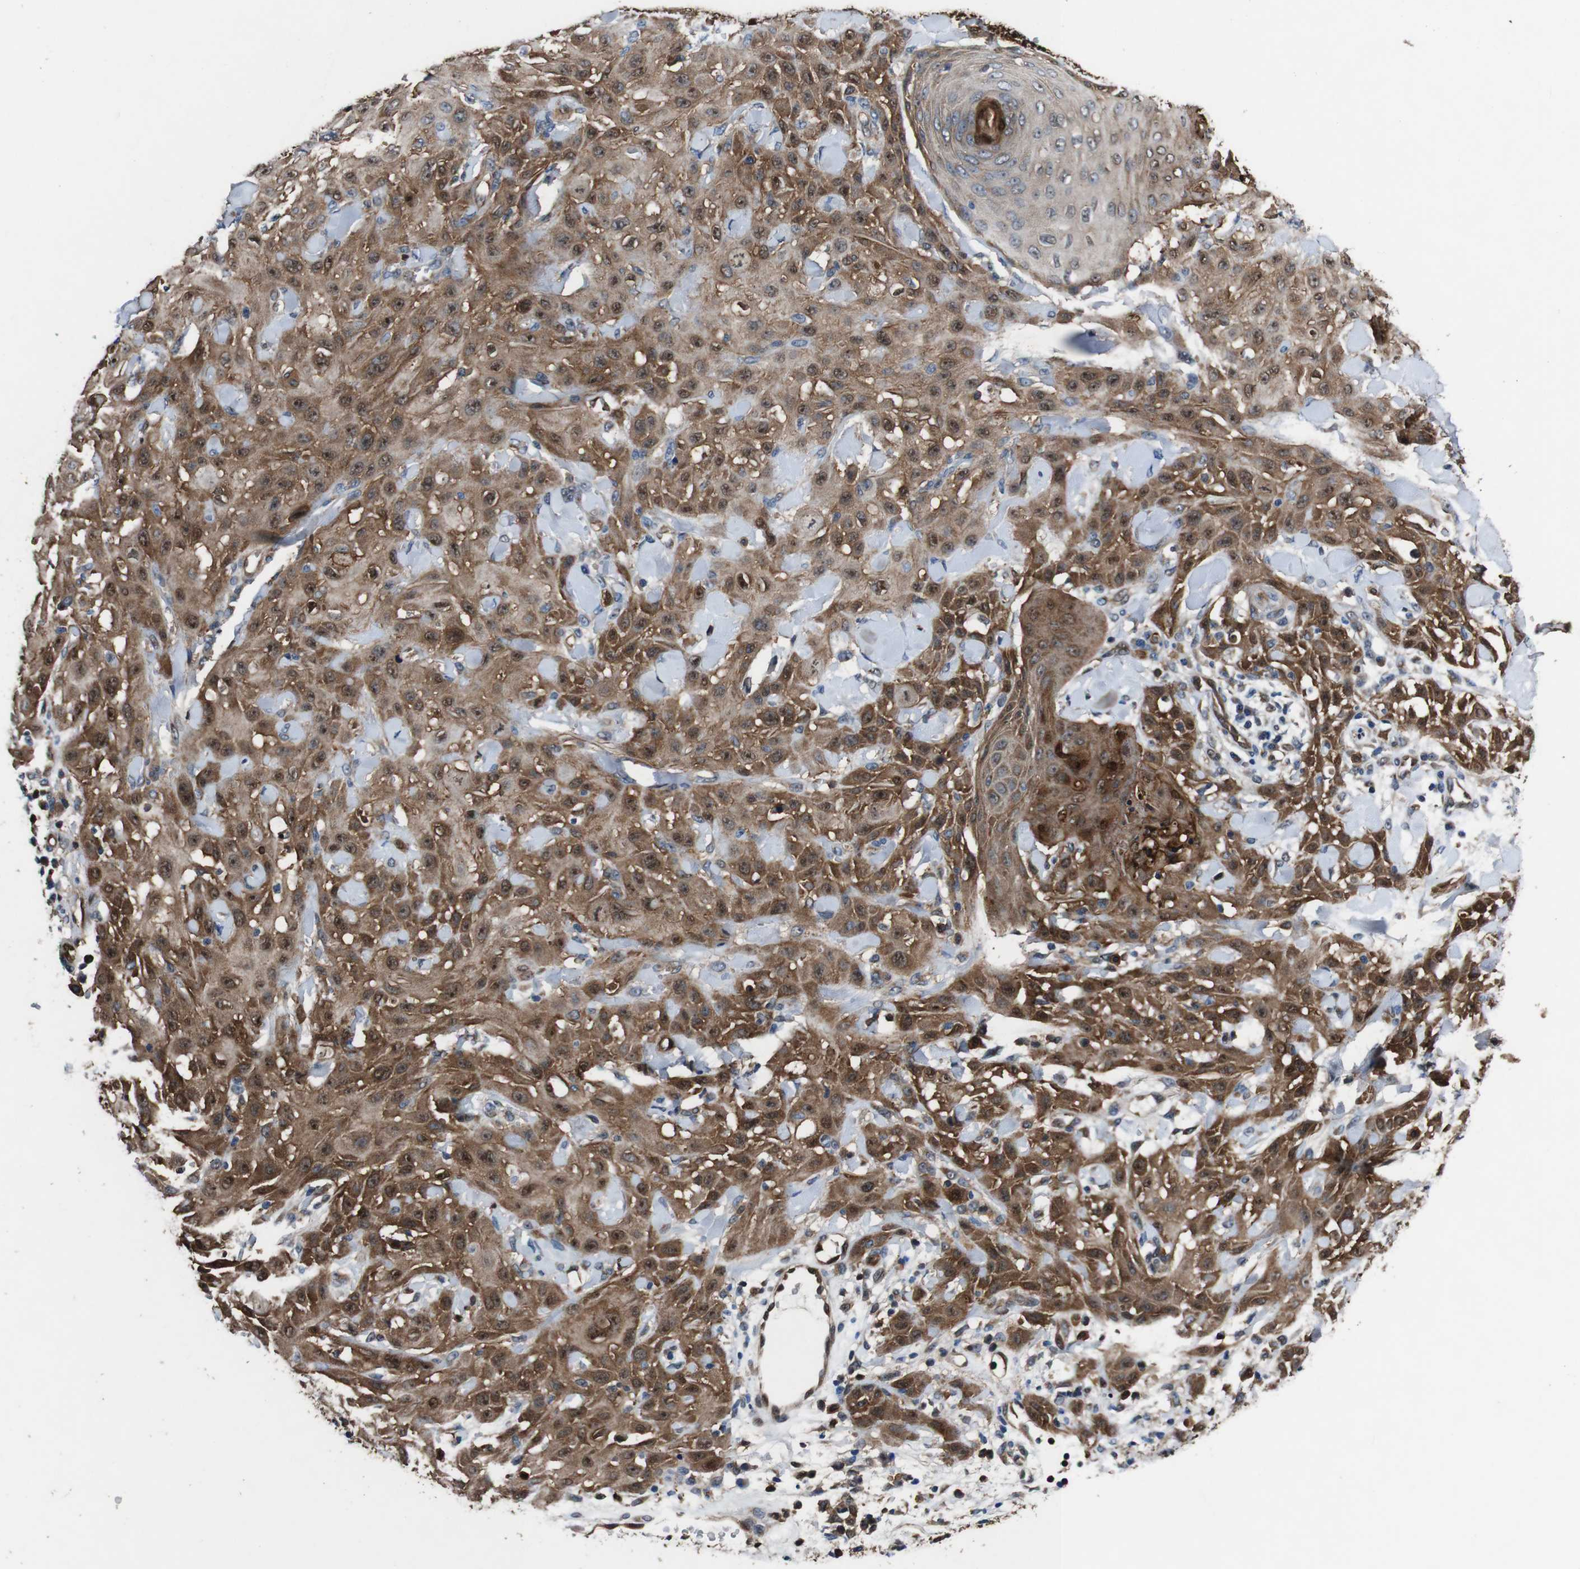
{"staining": {"intensity": "moderate", "quantity": ">75%", "location": "cytoplasmic/membranous,nuclear"}, "tissue": "skin cancer", "cell_type": "Tumor cells", "image_type": "cancer", "snomed": [{"axis": "morphology", "description": "Squamous cell carcinoma, NOS"}, {"axis": "topography", "description": "Skin"}], "caption": "Approximately >75% of tumor cells in skin cancer (squamous cell carcinoma) show moderate cytoplasmic/membranous and nuclear protein expression as visualized by brown immunohistochemical staining.", "gene": "ANXA1", "patient": {"sex": "male", "age": 24}}